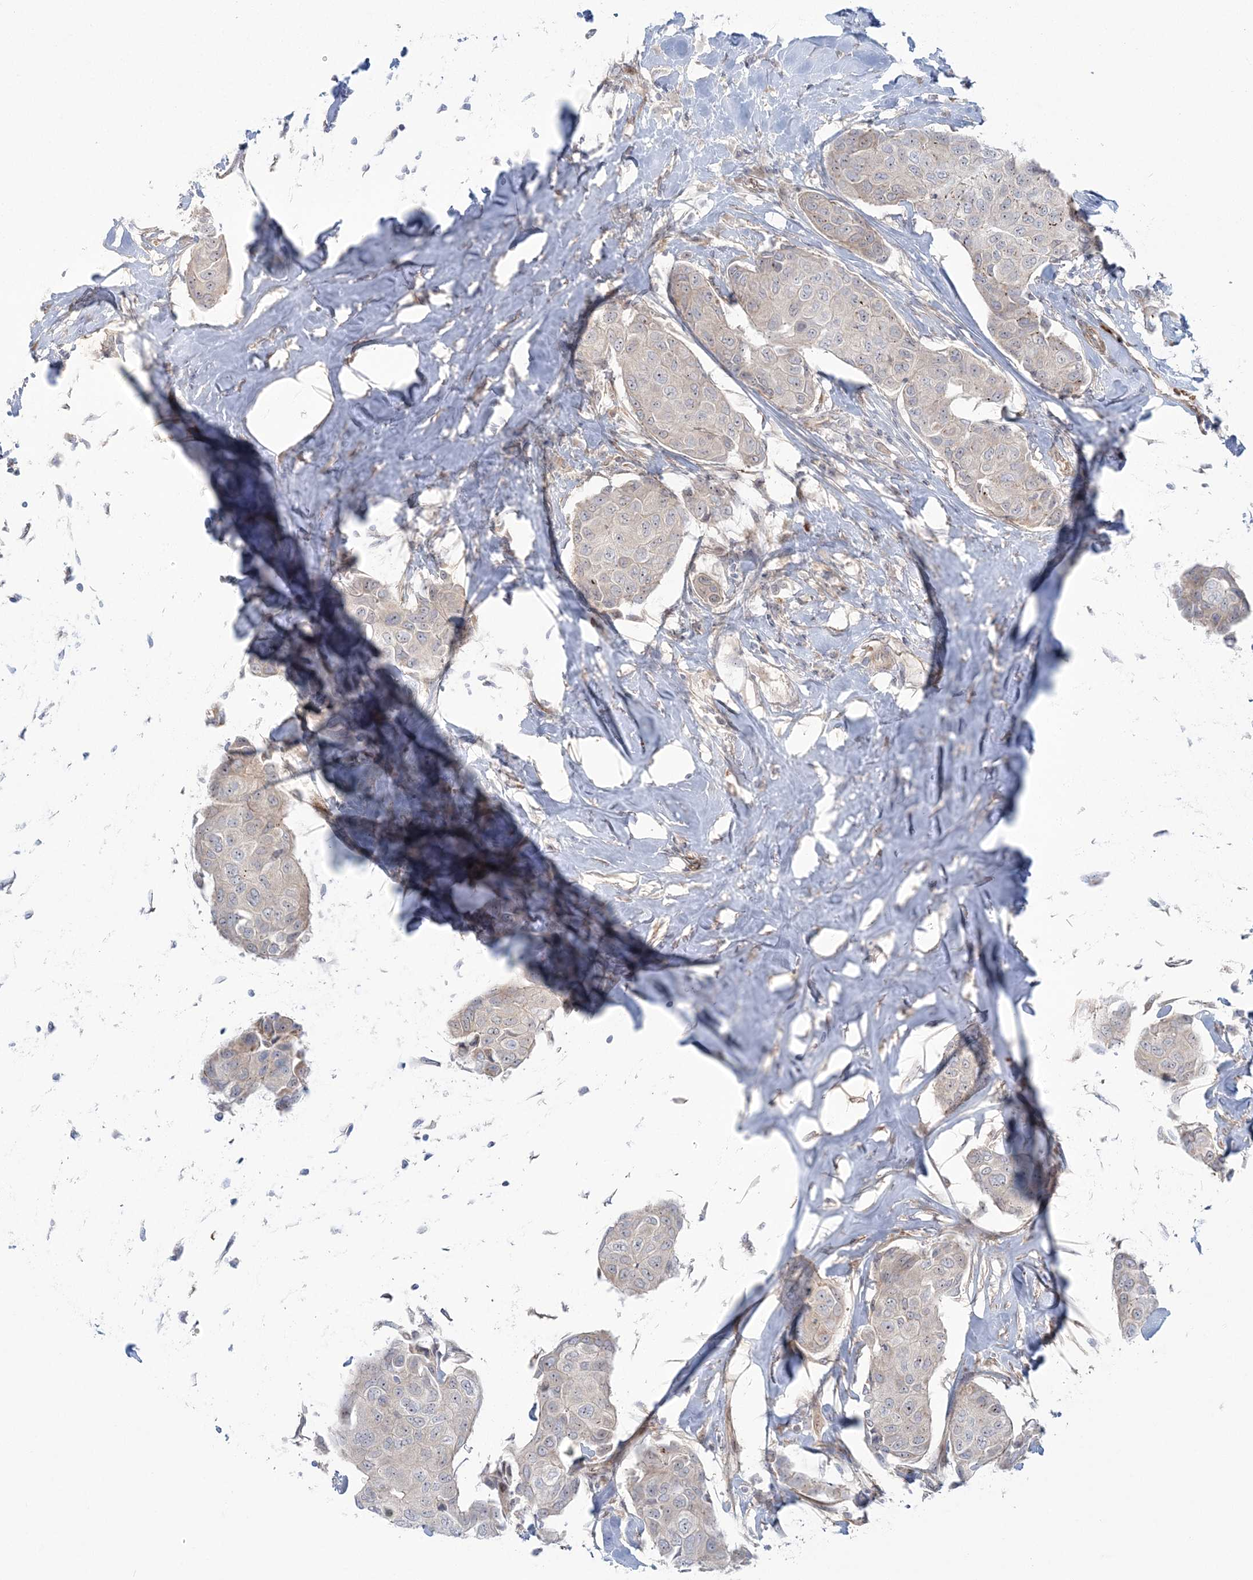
{"staining": {"intensity": "negative", "quantity": "none", "location": "none"}, "tissue": "breast cancer", "cell_type": "Tumor cells", "image_type": "cancer", "snomed": [{"axis": "morphology", "description": "Duct carcinoma"}, {"axis": "topography", "description": "Breast"}], "caption": "The immunohistochemistry (IHC) photomicrograph has no significant expression in tumor cells of breast cancer (intraductal carcinoma) tissue. The staining is performed using DAB (3,3'-diaminobenzidine) brown chromogen with nuclei counter-stained in using hematoxylin.", "gene": "NUDT9", "patient": {"sex": "female", "age": 80}}